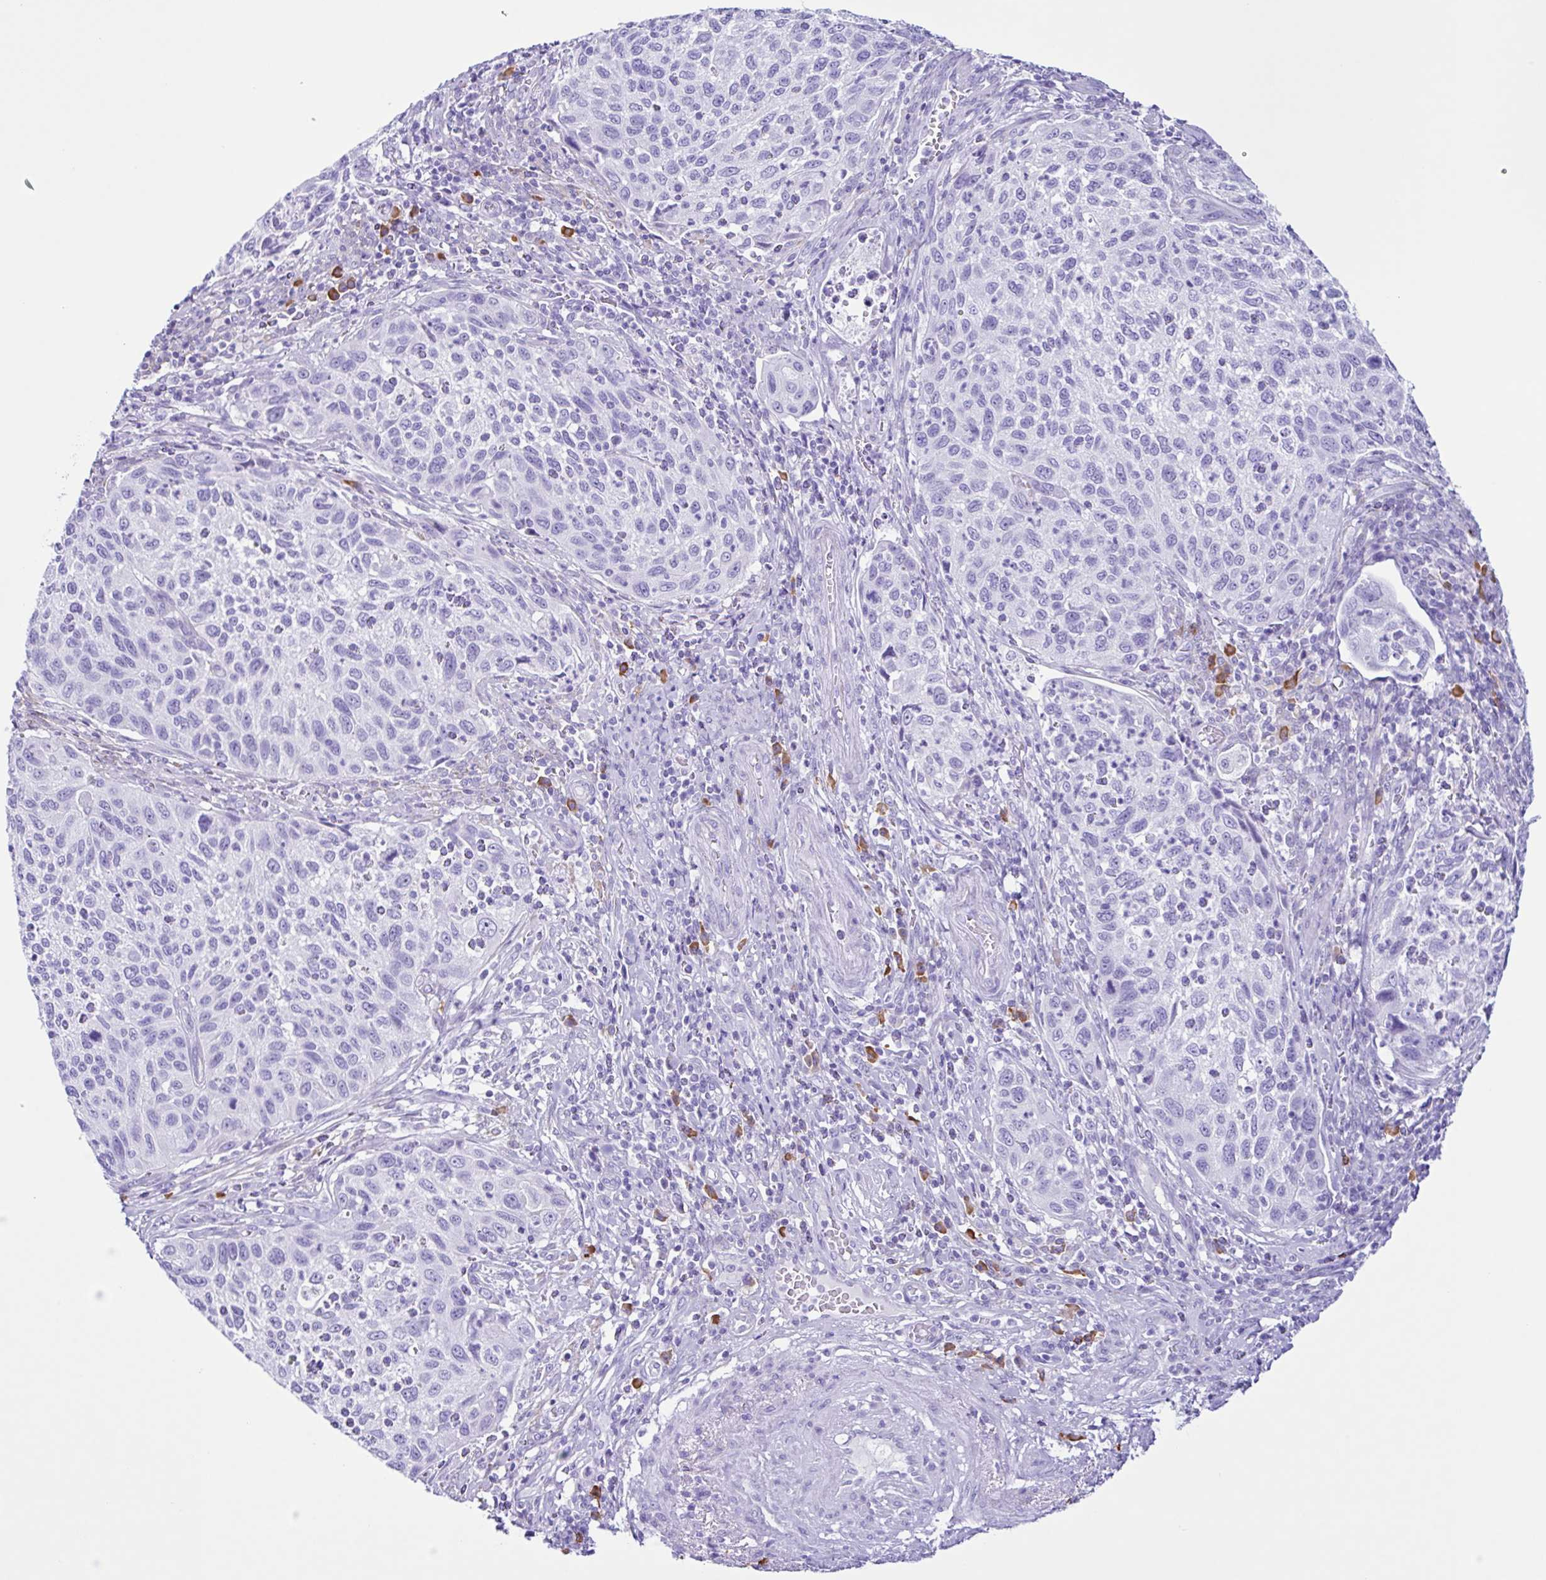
{"staining": {"intensity": "negative", "quantity": "none", "location": "none"}, "tissue": "cervical cancer", "cell_type": "Tumor cells", "image_type": "cancer", "snomed": [{"axis": "morphology", "description": "Squamous cell carcinoma, NOS"}, {"axis": "topography", "description": "Cervix"}], "caption": "IHC histopathology image of neoplastic tissue: human squamous cell carcinoma (cervical) stained with DAB demonstrates no significant protein positivity in tumor cells.", "gene": "PIGF", "patient": {"sex": "female", "age": 70}}